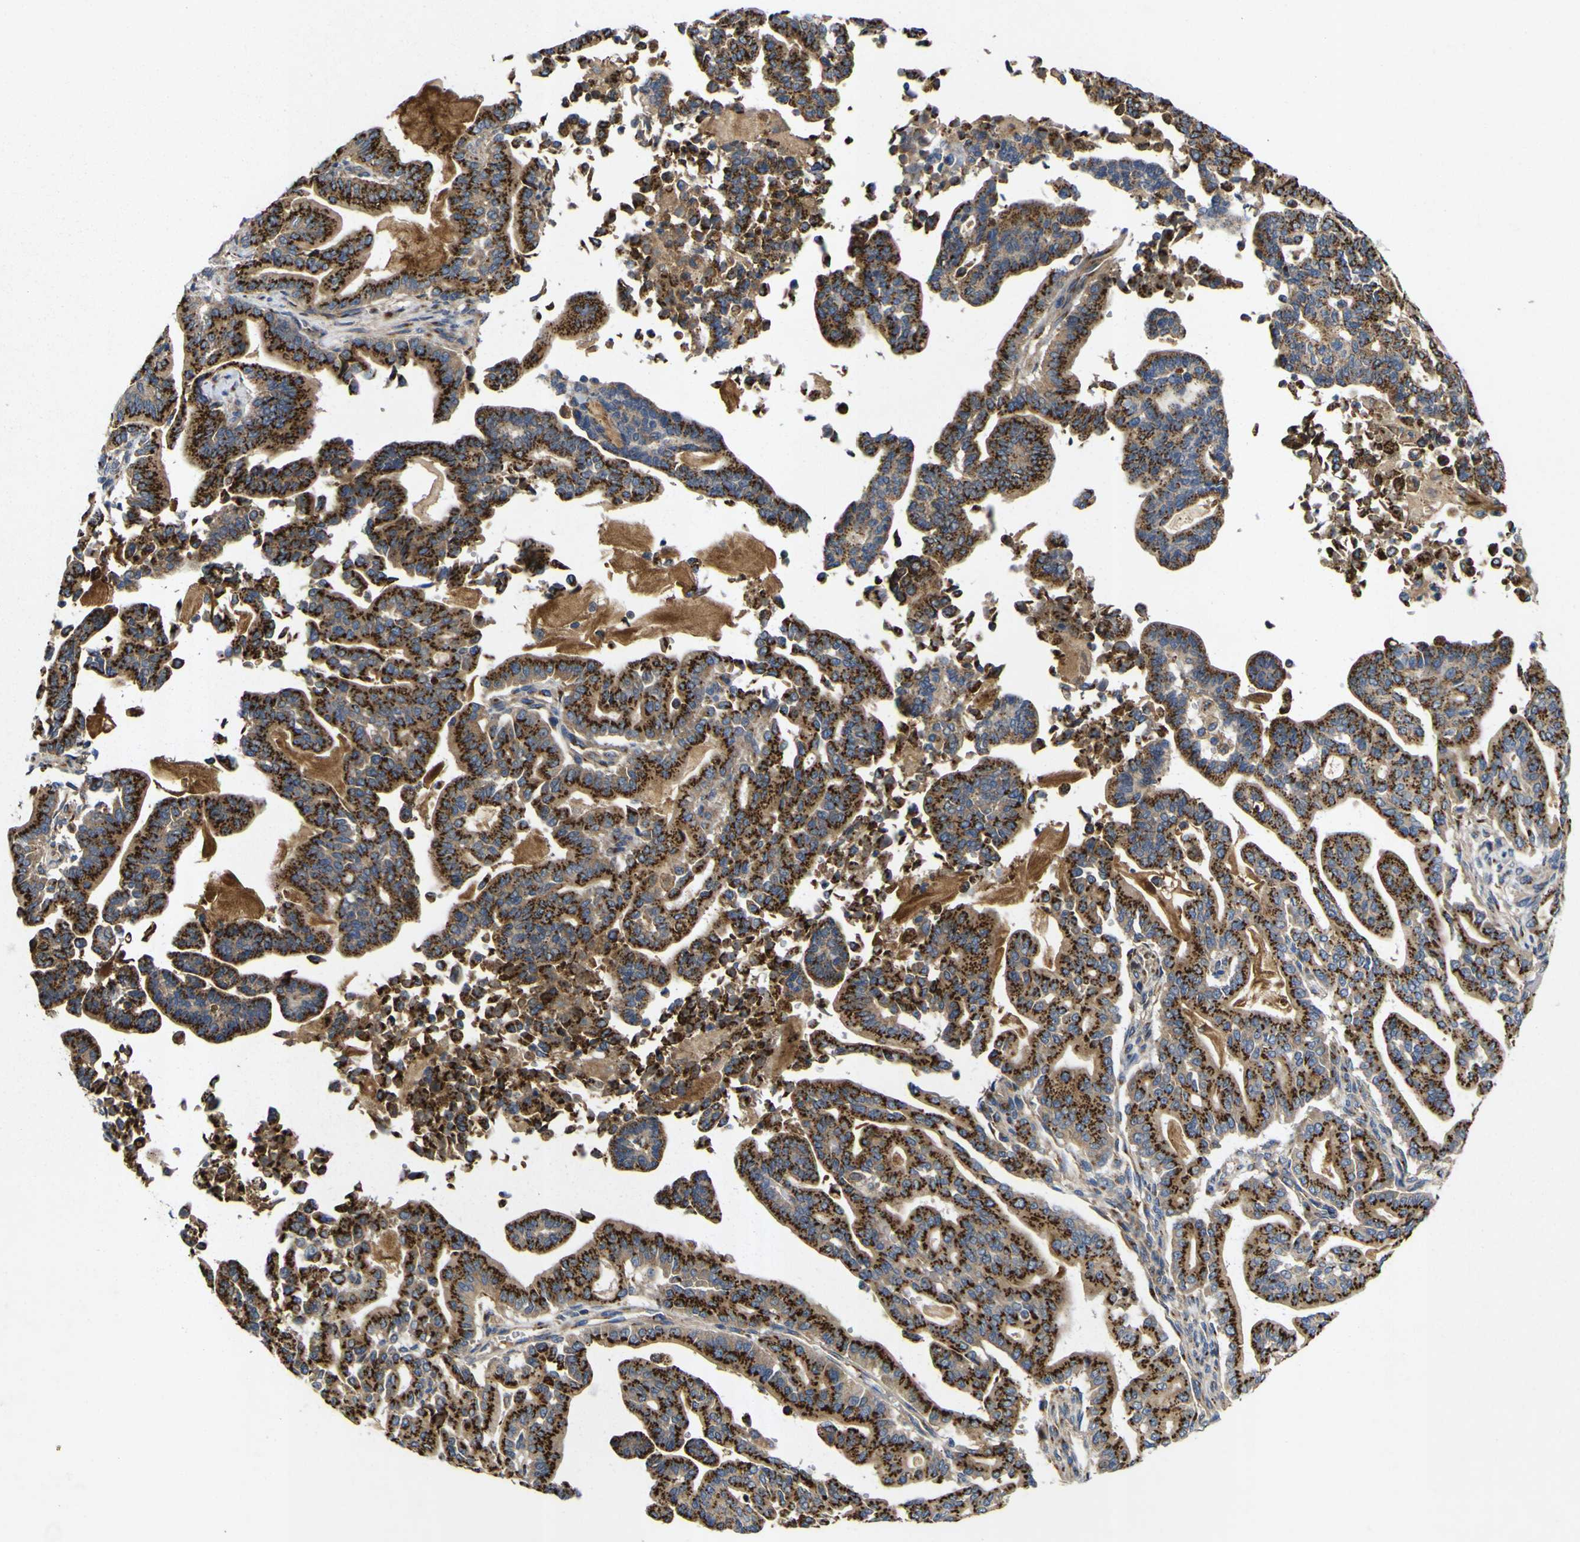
{"staining": {"intensity": "strong", "quantity": ">75%", "location": "cytoplasmic/membranous"}, "tissue": "pancreatic cancer", "cell_type": "Tumor cells", "image_type": "cancer", "snomed": [{"axis": "morphology", "description": "Adenocarcinoma, NOS"}, {"axis": "topography", "description": "Pancreas"}], "caption": "Pancreatic cancer (adenocarcinoma) stained with a brown dye reveals strong cytoplasmic/membranous positive positivity in approximately >75% of tumor cells.", "gene": "COA1", "patient": {"sex": "male", "age": 63}}